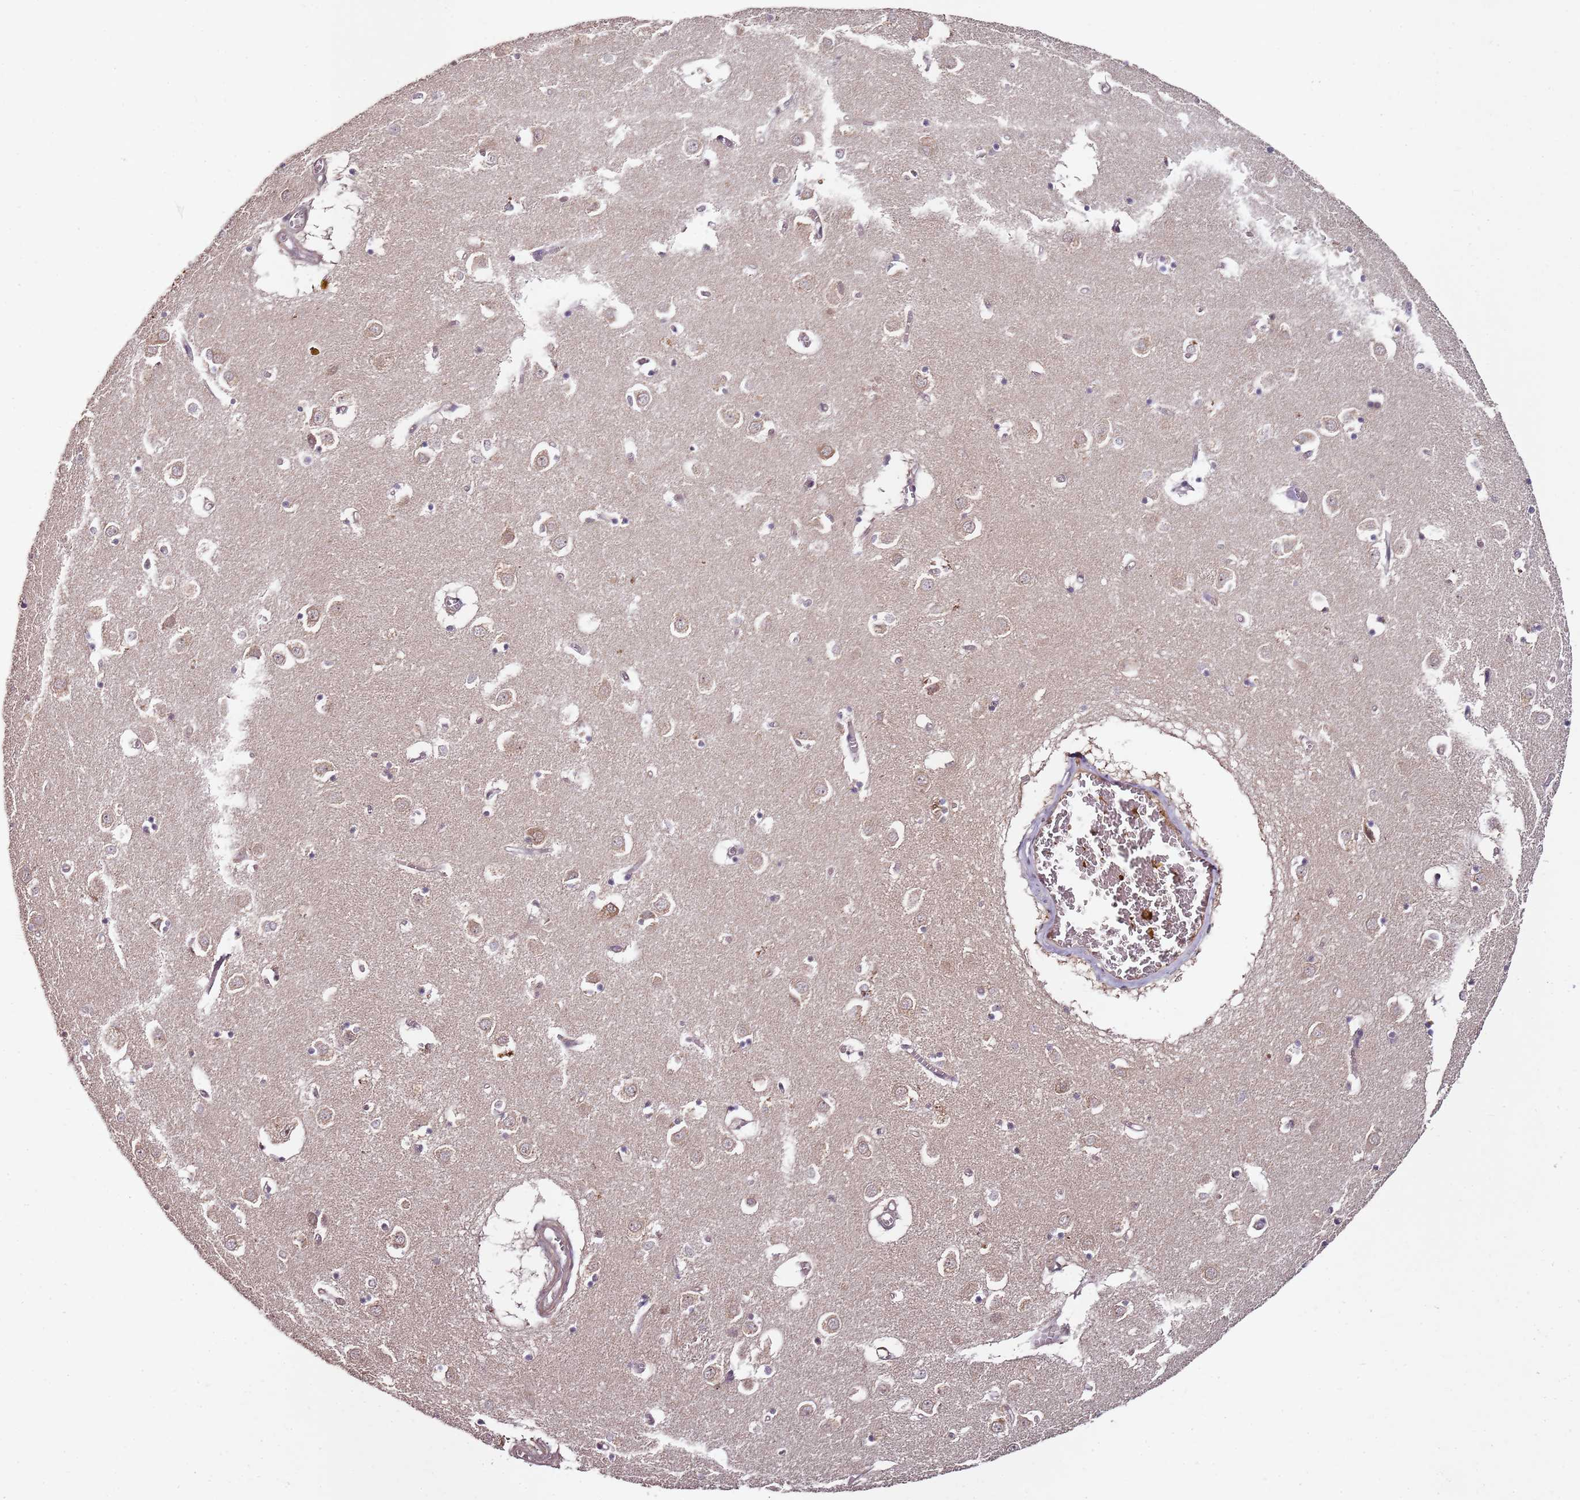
{"staining": {"intensity": "weak", "quantity": "<25%", "location": "cytoplasmic/membranous"}, "tissue": "caudate", "cell_type": "Glial cells", "image_type": "normal", "snomed": [{"axis": "morphology", "description": "Normal tissue, NOS"}, {"axis": "topography", "description": "Lateral ventricle wall"}], "caption": "IHC photomicrograph of benign caudate: human caudate stained with DAB exhibits no significant protein staining in glial cells. (Brightfield microscopy of DAB (3,3'-diaminobenzidine) immunohistochemistry at high magnification).", "gene": "LIN37", "patient": {"sex": "male", "age": 70}}